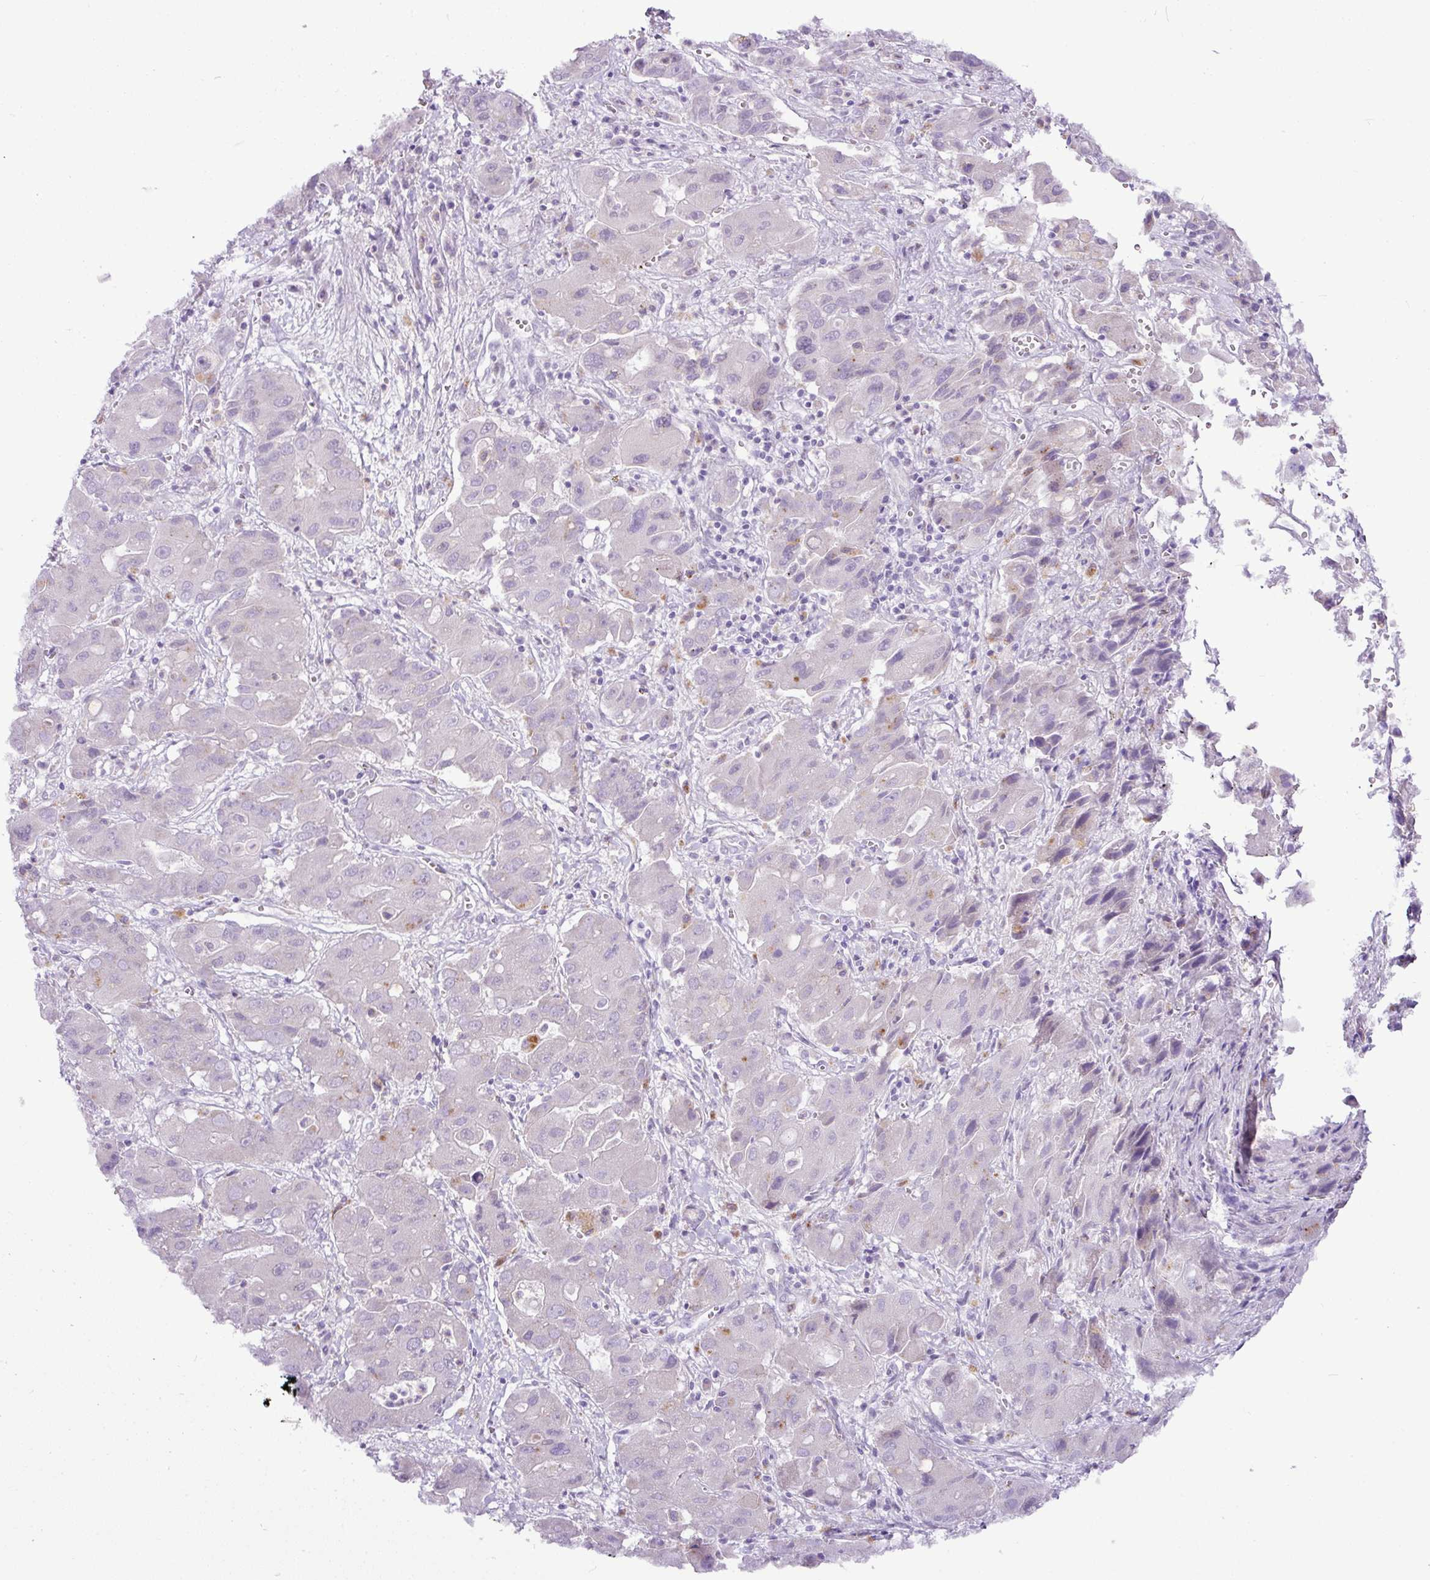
{"staining": {"intensity": "negative", "quantity": "none", "location": "none"}, "tissue": "liver cancer", "cell_type": "Tumor cells", "image_type": "cancer", "snomed": [{"axis": "morphology", "description": "Cholangiocarcinoma"}, {"axis": "topography", "description": "Liver"}], "caption": "The immunohistochemistry (IHC) photomicrograph has no significant positivity in tumor cells of liver cancer (cholangiocarcinoma) tissue.", "gene": "ESR1", "patient": {"sex": "male", "age": 67}}